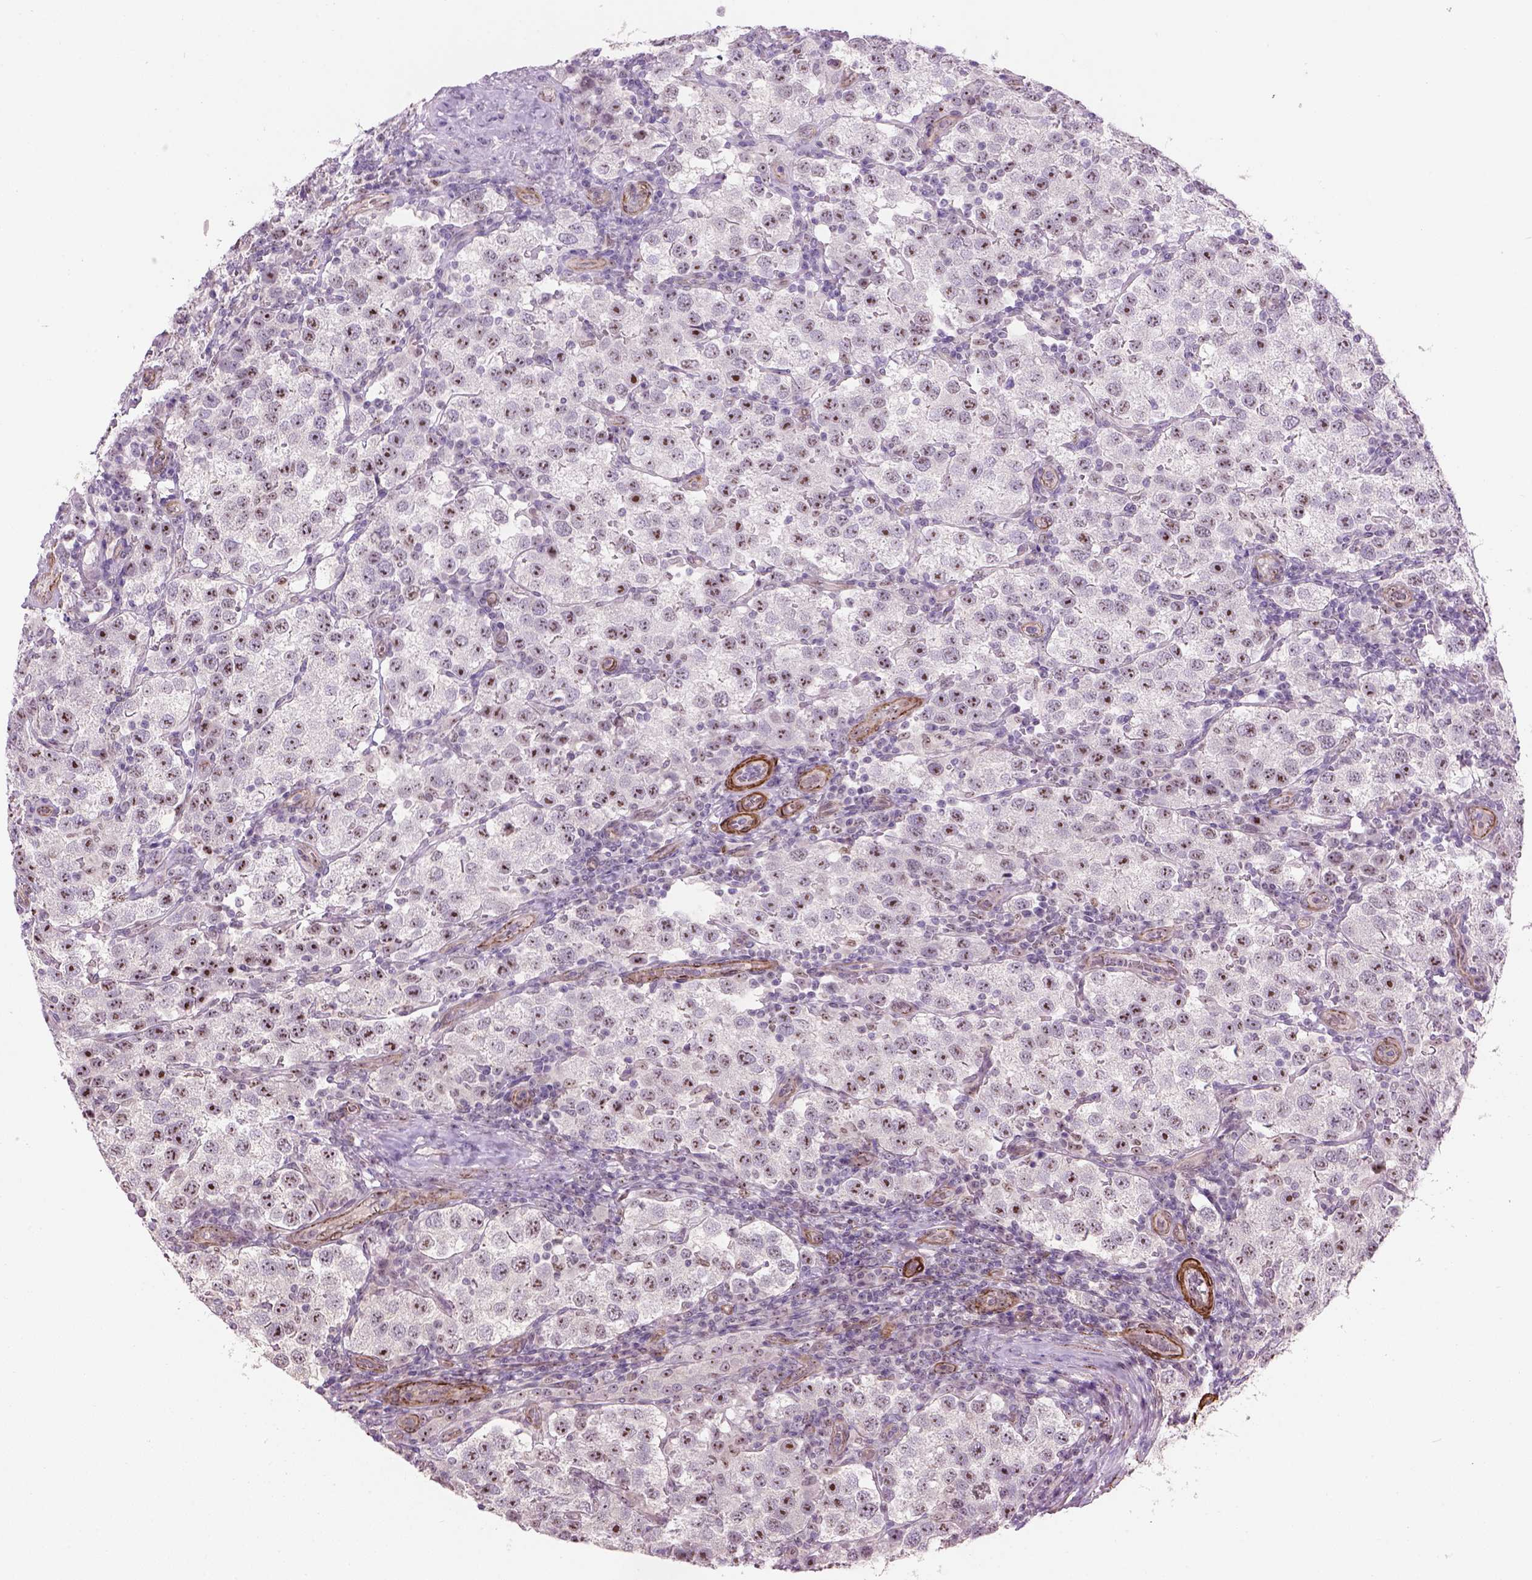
{"staining": {"intensity": "strong", "quantity": ">75%", "location": "nuclear"}, "tissue": "testis cancer", "cell_type": "Tumor cells", "image_type": "cancer", "snomed": [{"axis": "morphology", "description": "Seminoma, NOS"}, {"axis": "topography", "description": "Testis"}], "caption": "Immunohistochemical staining of seminoma (testis) exhibits high levels of strong nuclear protein staining in approximately >75% of tumor cells. The staining is performed using DAB (3,3'-diaminobenzidine) brown chromogen to label protein expression. The nuclei are counter-stained blue using hematoxylin.", "gene": "RRS1", "patient": {"sex": "male", "age": 37}}